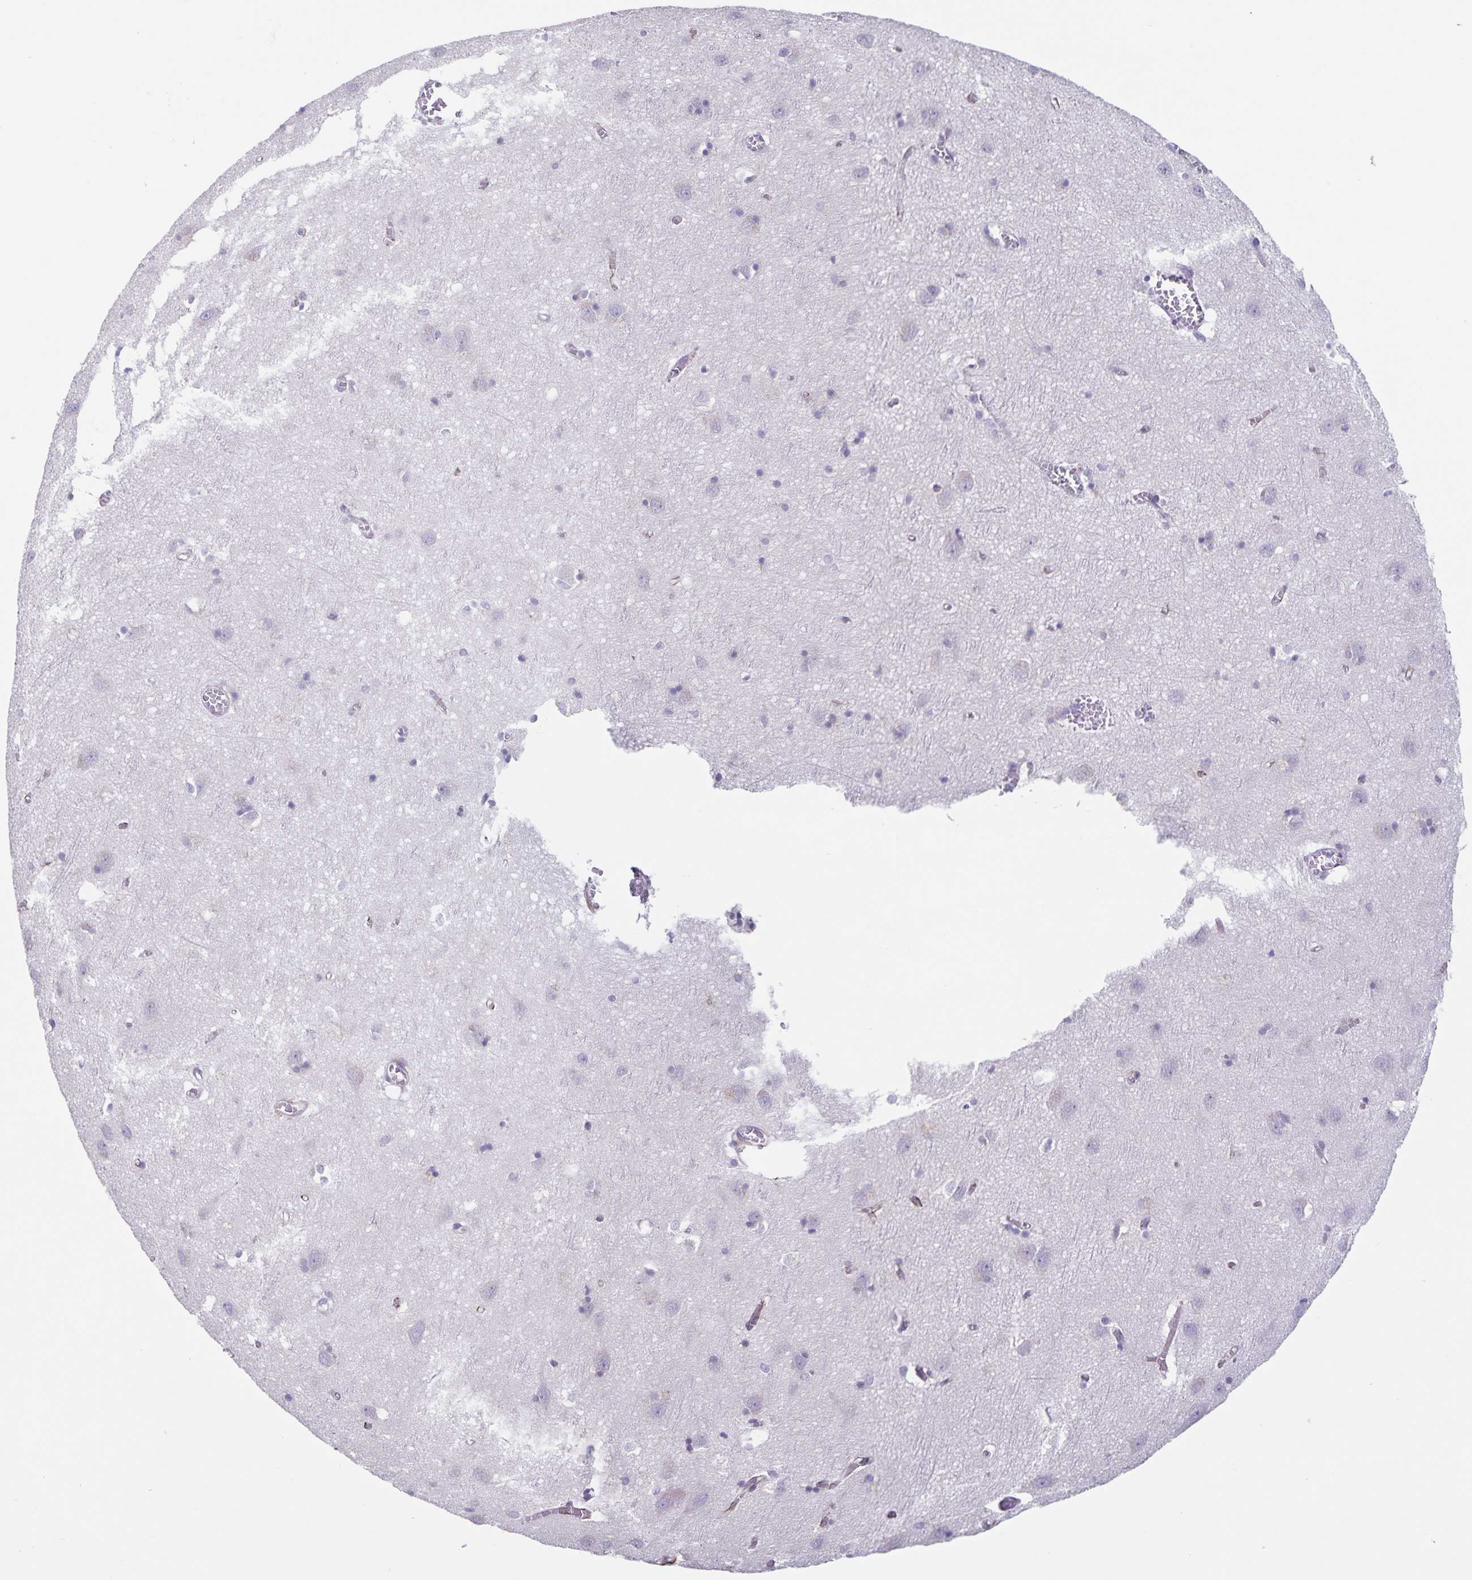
{"staining": {"intensity": "weak", "quantity": "<25%", "location": "cytoplasmic/membranous"}, "tissue": "cerebral cortex", "cell_type": "Endothelial cells", "image_type": "normal", "snomed": [{"axis": "morphology", "description": "Normal tissue, NOS"}, {"axis": "topography", "description": "Cerebral cortex"}], "caption": "This is an immunohistochemistry image of normal human cerebral cortex. There is no expression in endothelial cells.", "gene": "SYNM", "patient": {"sex": "male", "age": 70}}